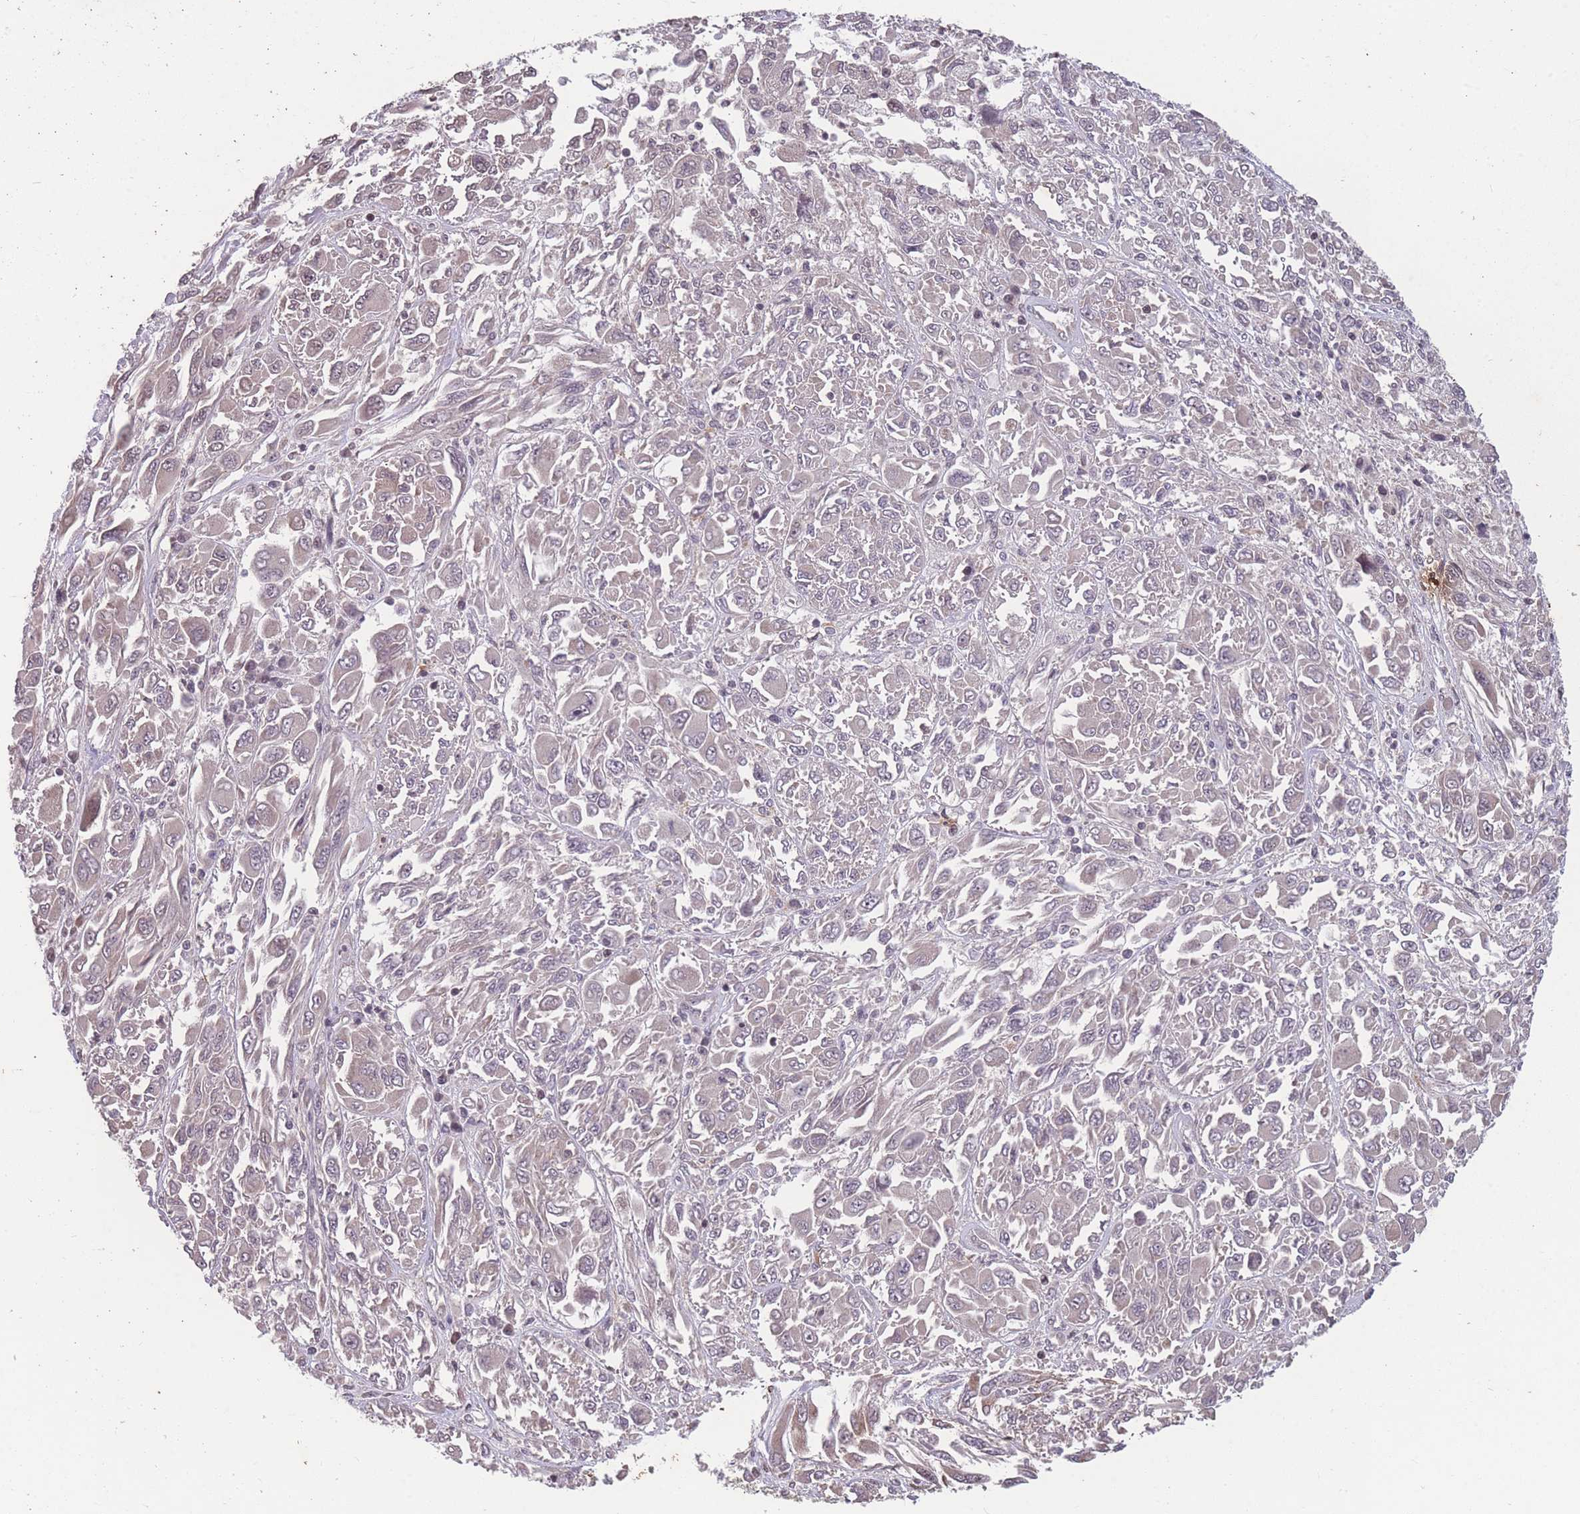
{"staining": {"intensity": "negative", "quantity": "none", "location": "none"}, "tissue": "melanoma", "cell_type": "Tumor cells", "image_type": "cancer", "snomed": [{"axis": "morphology", "description": "Malignant melanoma, NOS"}, {"axis": "topography", "description": "Skin"}], "caption": "The IHC histopathology image has no significant positivity in tumor cells of melanoma tissue.", "gene": "GGT5", "patient": {"sex": "female", "age": 91}}